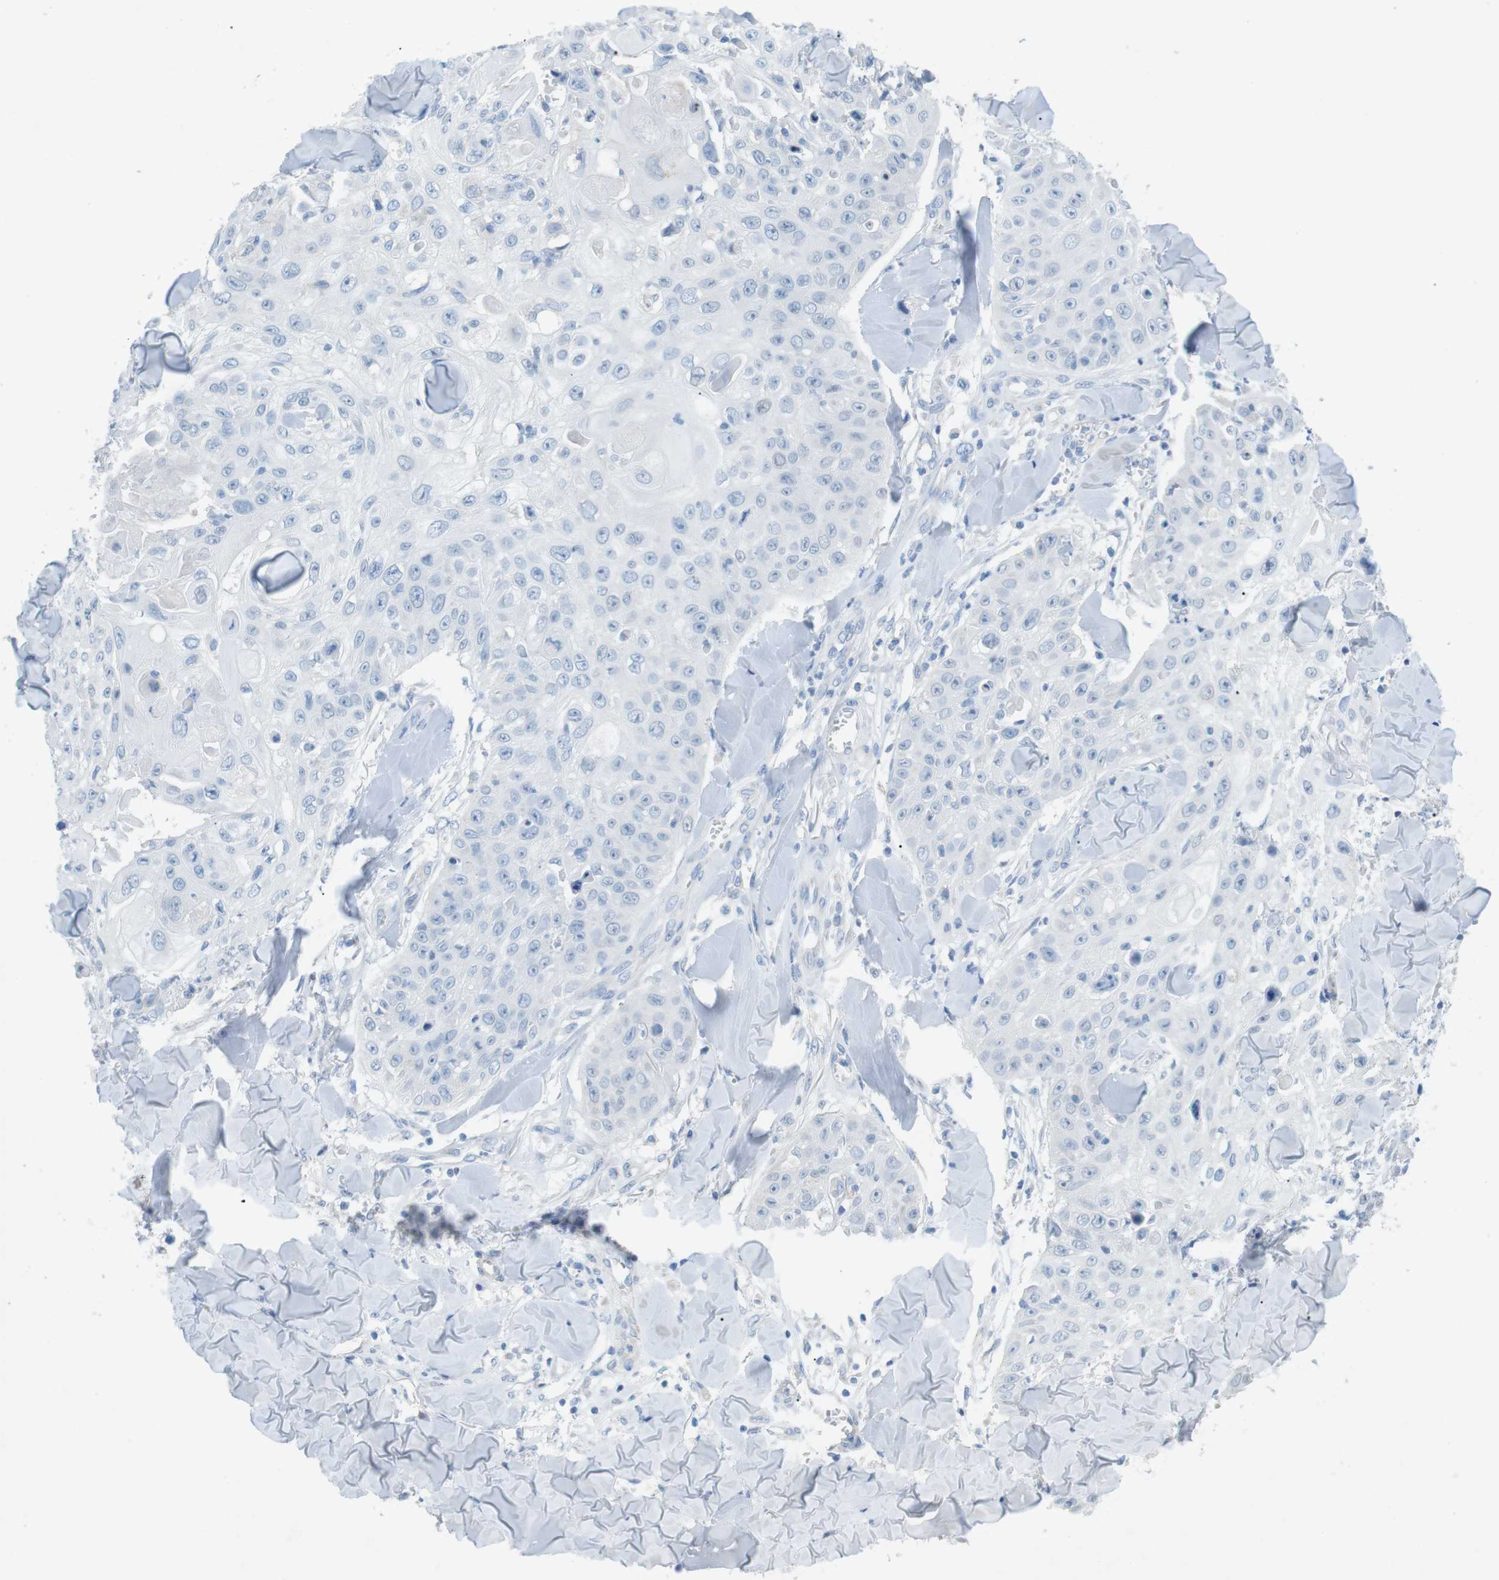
{"staining": {"intensity": "negative", "quantity": "none", "location": "none"}, "tissue": "skin cancer", "cell_type": "Tumor cells", "image_type": "cancer", "snomed": [{"axis": "morphology", "description": "Squamous cell carcinoma, NOS"}, {"axis": "topography", "description": "Skin"}], "caption": "Immunohistochemistry (IHC) of skin squamous cell carcinoma displays no staining in tumor cells. (DAB (3,3'-diaminobenzidine) IHC, high magnification).", "gene": "SALL4", "patient": {"sex": "male", "age": 86}}